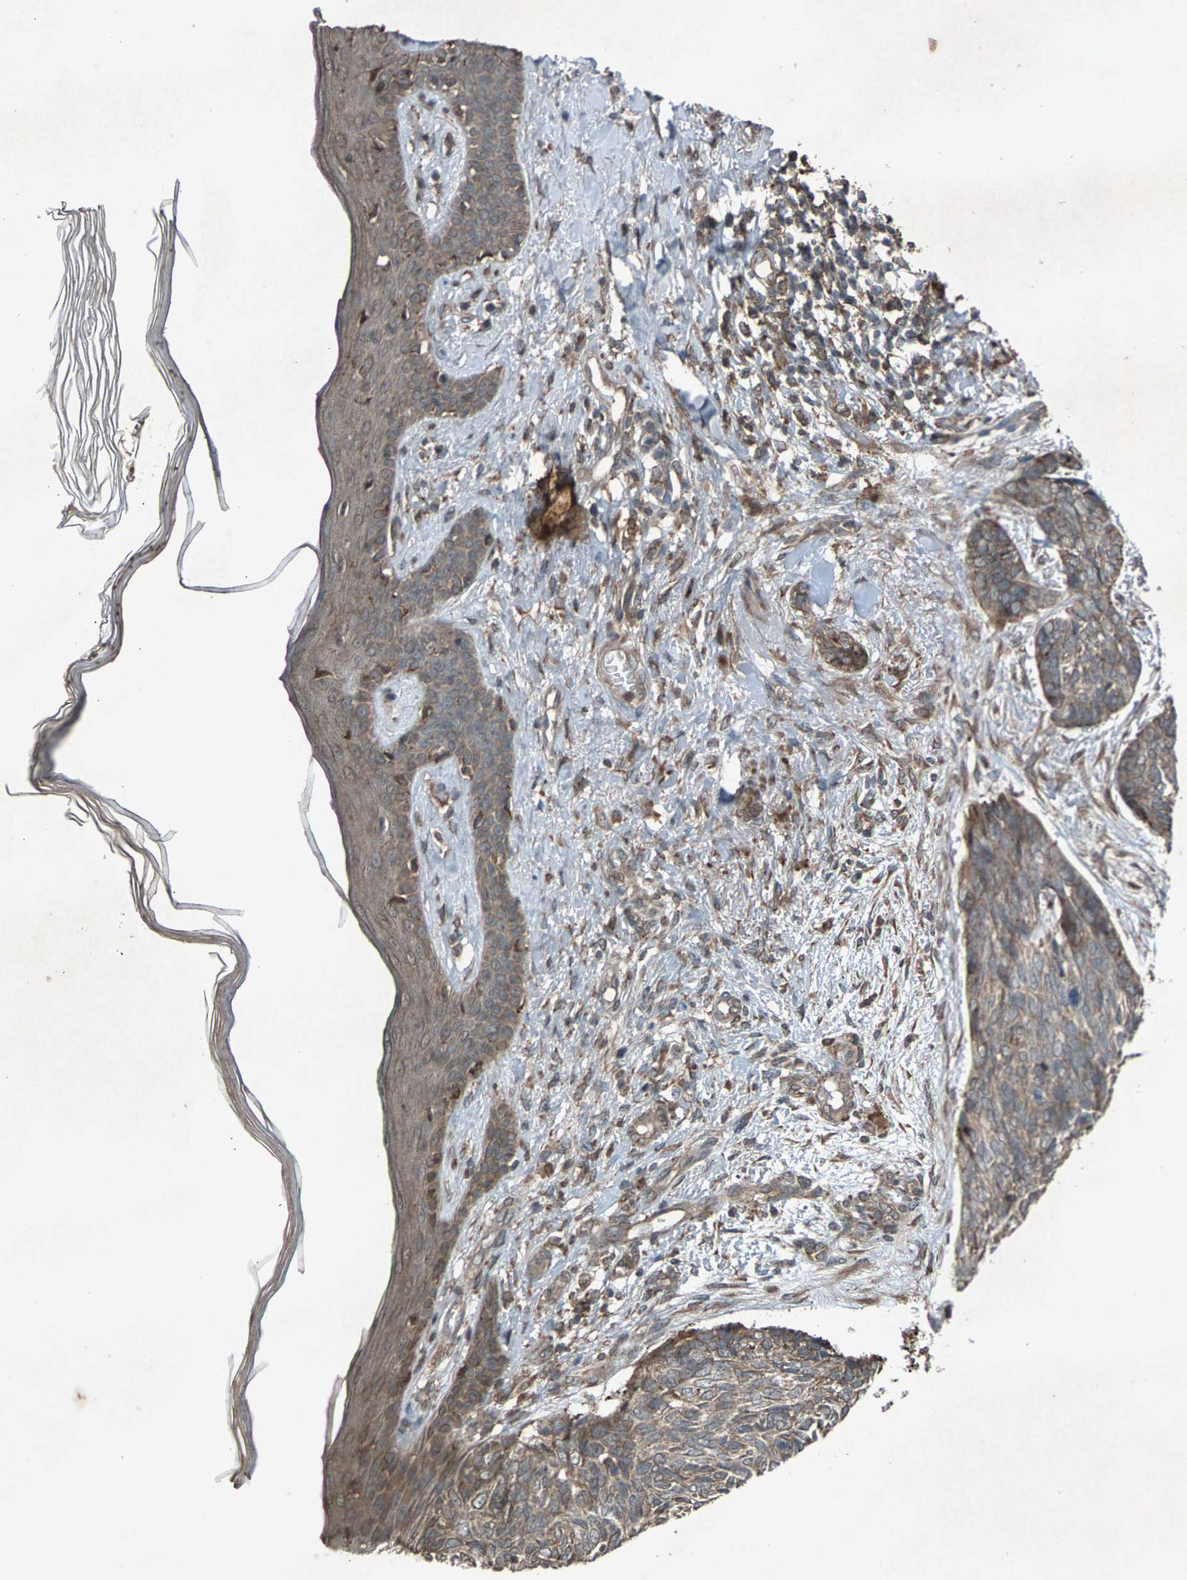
{"staining": {"intensity": "weak", "quantity": ">75%", "location": "cytoplasmic/membranous"}, "tissue": "skin cancer", "cell_type": "Tumor cells", "image_type": "cancer", "snomed": [{"axis": "morphology", "description": "Basal cell carcinoma"}, {"axis": "topography", "description": "Skin"}], "caption": "Immunohistochemistry (IHC) micrograph of neoplastic tissue: skin basal cell carcinoma stained using immunohistochemistry (IHC) shows low levels of weak protein expression localized specifically in the cytoplasmic/membranous of tumor cells, appearing as a cytoplasmic/membranous brown color.", "gene": "CALR", "patient": {"sex": "female", "age": 84}}